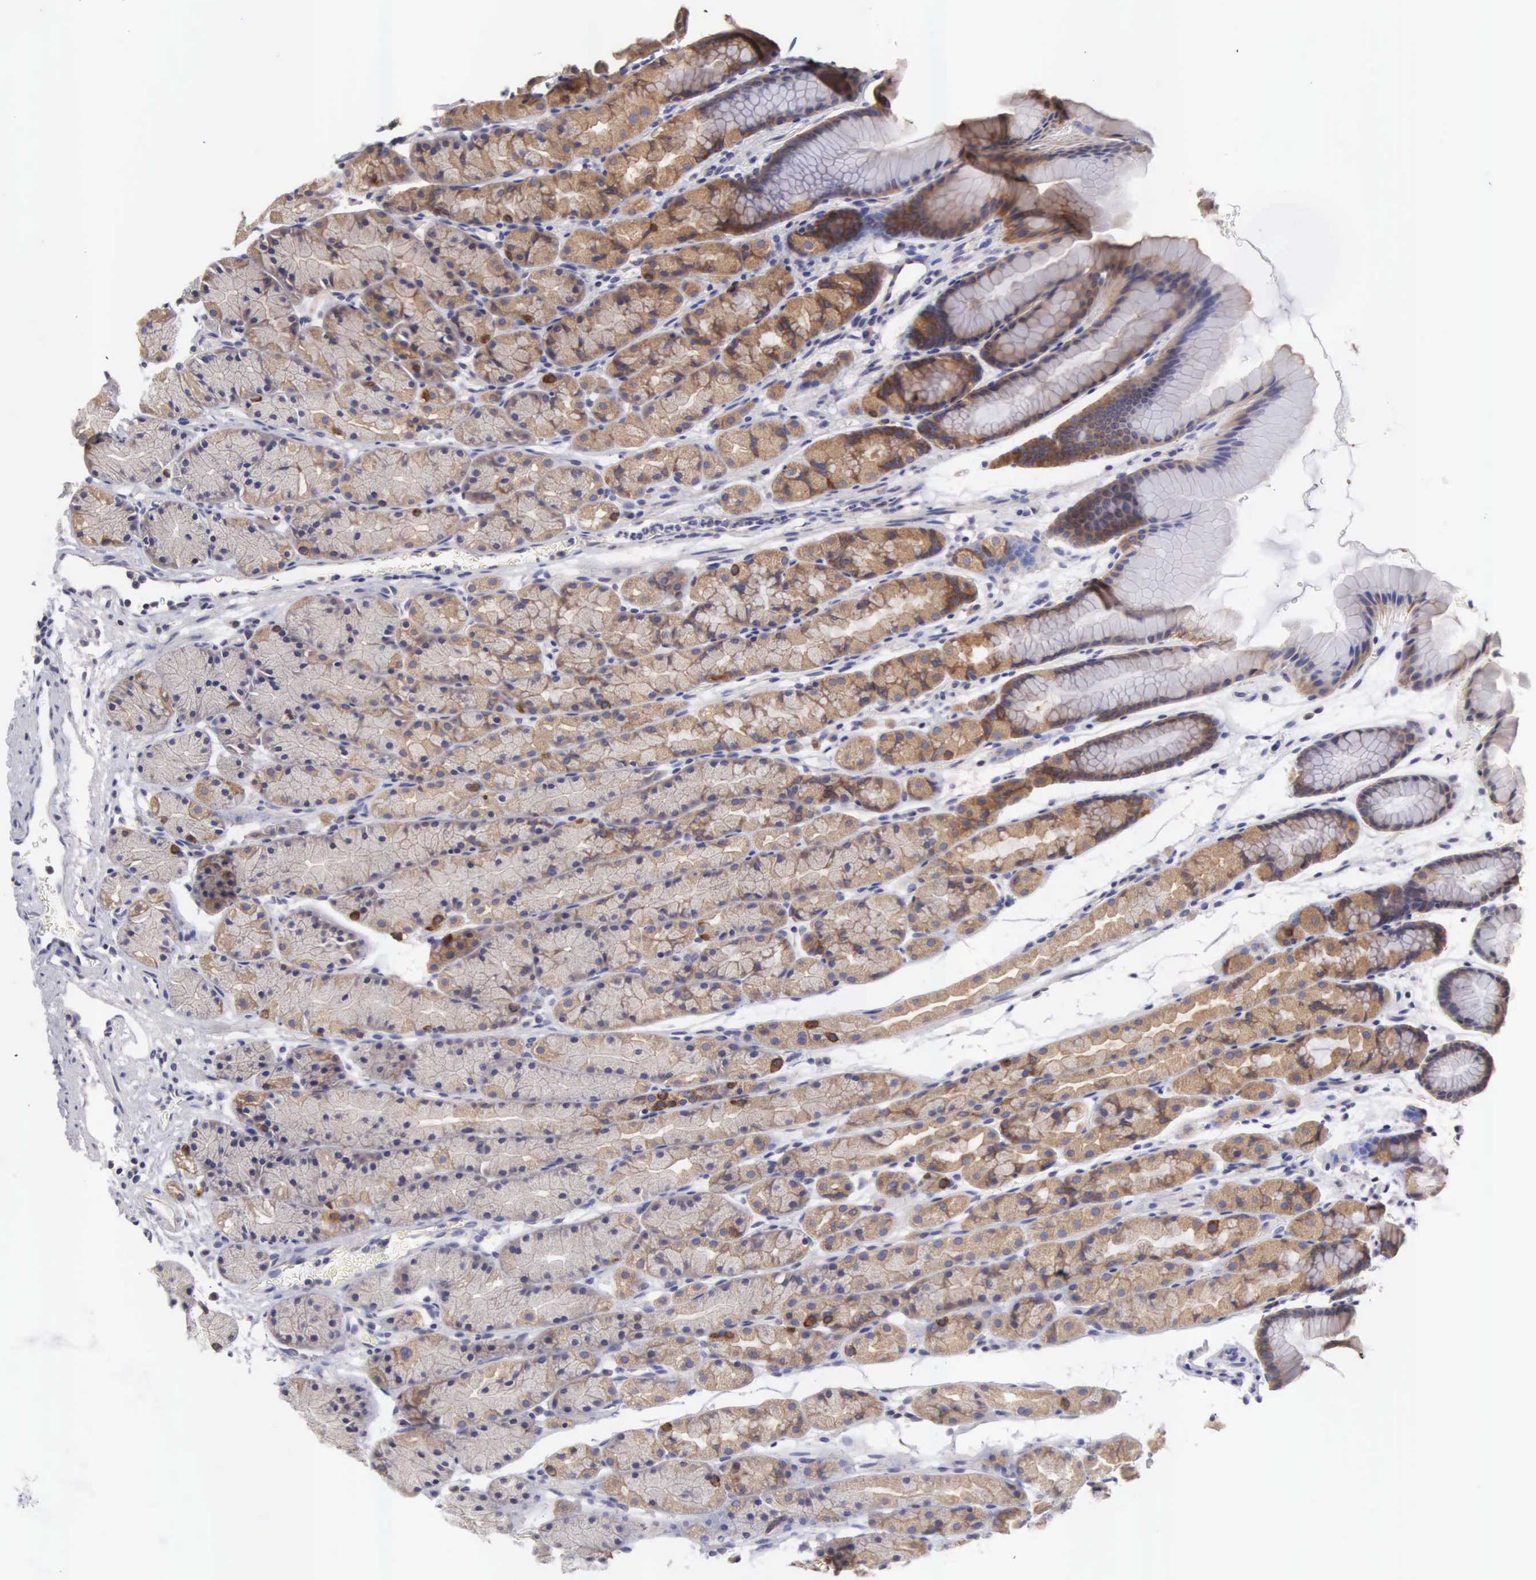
{"staining": {"intensity": "moderate", "quantity": "25%-75%", "location": "cytoplasmic/membranous"}, "tissue": "stomach", "cell_type": "Glandular cells", "image_type": "normal", "snomed": [{"axis": "morphology", "description": "Normal tissue, NOS"}, {"axis": "topography", "description": "Esophagus"}, {"axis": "topography", "description": "Stomach, upper"}], "caption": "Protein staining by immunohistochemistry exhibits moderate cytoplasmic/membranous expression in about 25%-75% of glandular cells in unremarkable stomach.", "gene": "TXLNG", "patient": {"sex": "male", "age": 47}}